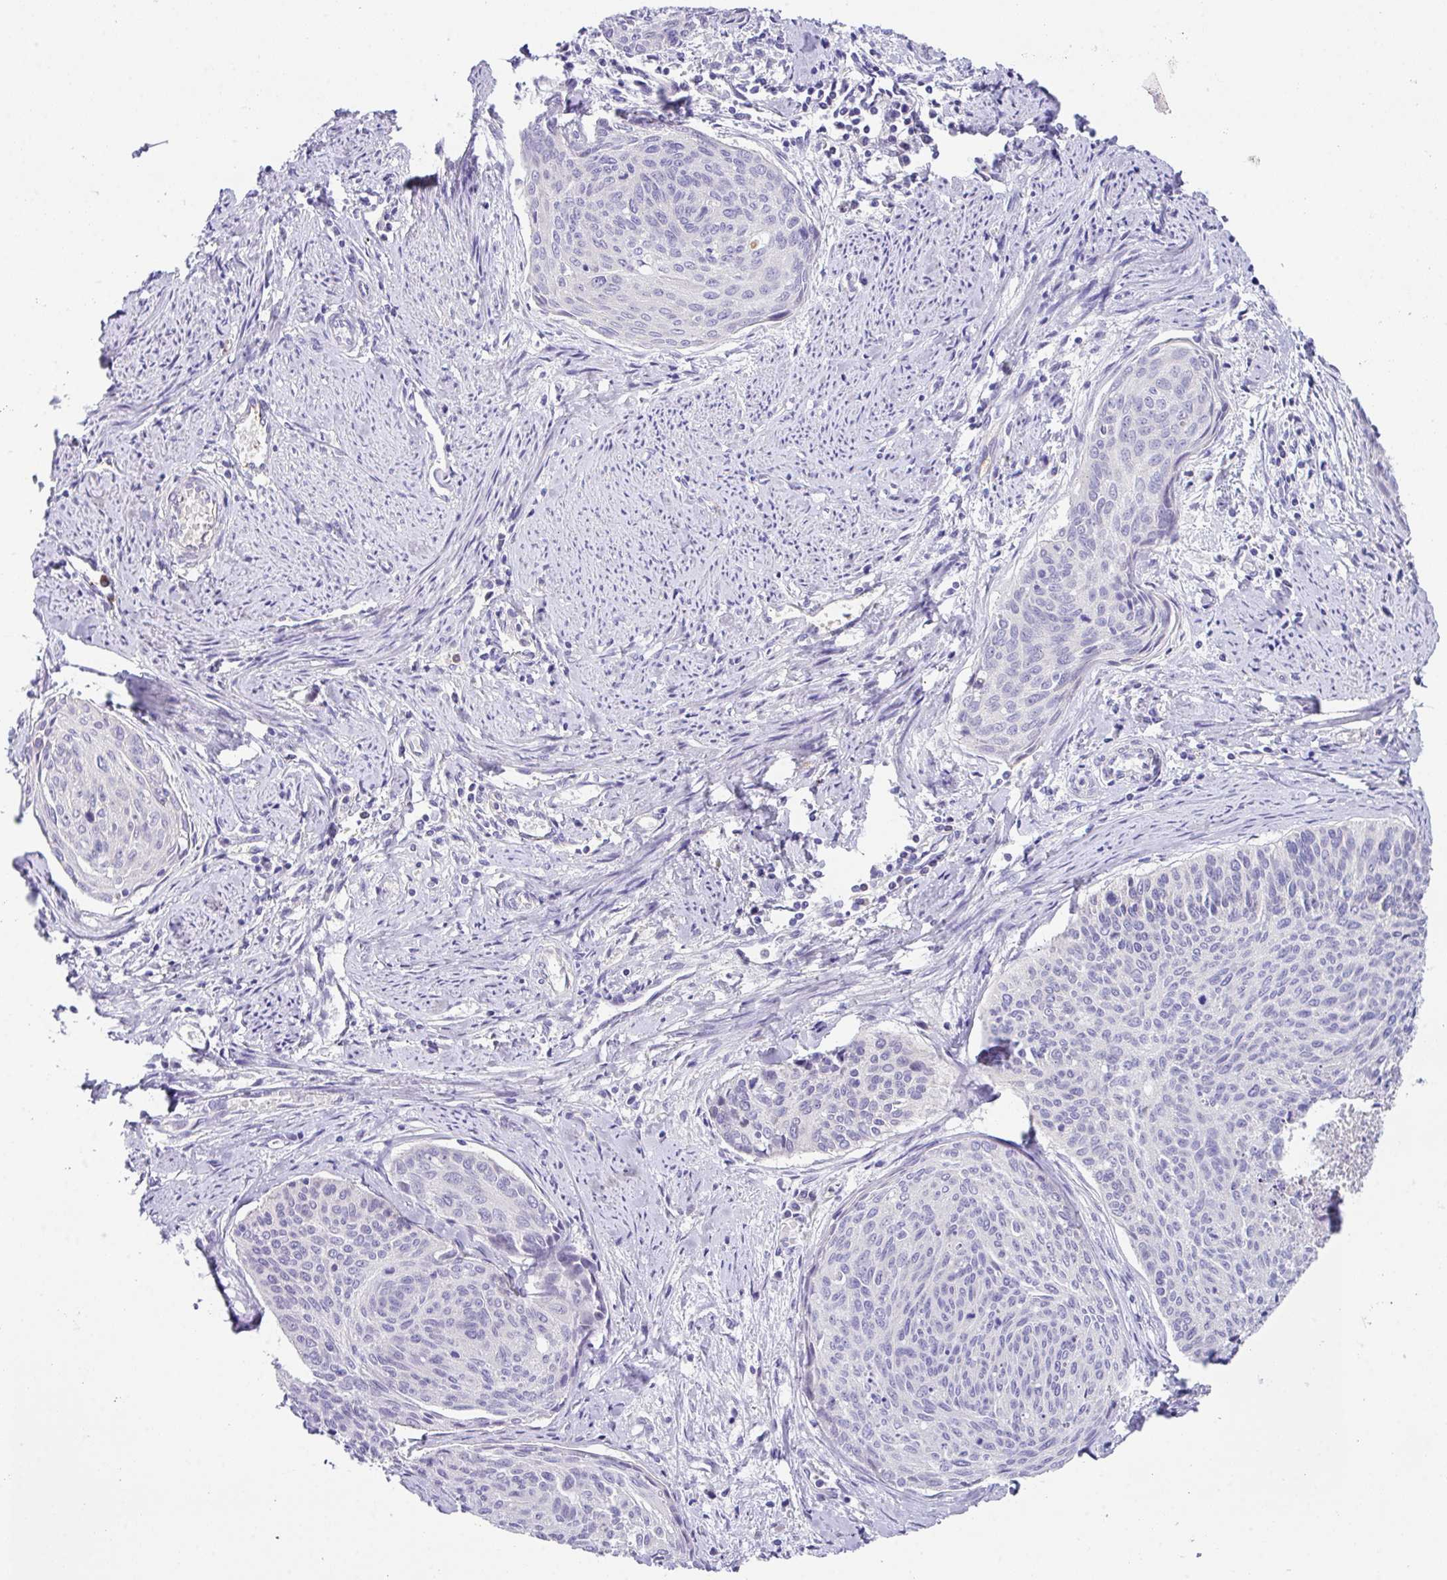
{"staining": {"intensity": "negative", "quantity": "none", "location": "none"}, "tissue": "cervical cancer", "cell_type": "Tumor cells", "image_type": "cancer", "snomed": [{"axis": "morphology", "description": "Squamous cell carcinoma, NOS"}, {"axis": "topography", "description": "Cervix"}], "caption": "This is an immunohistochemistry histopathology image of cervical cancer. There is no positivity in tumor cells.", "gene": "DNAL1", "patient": {"sex": "female", "age": 55}}